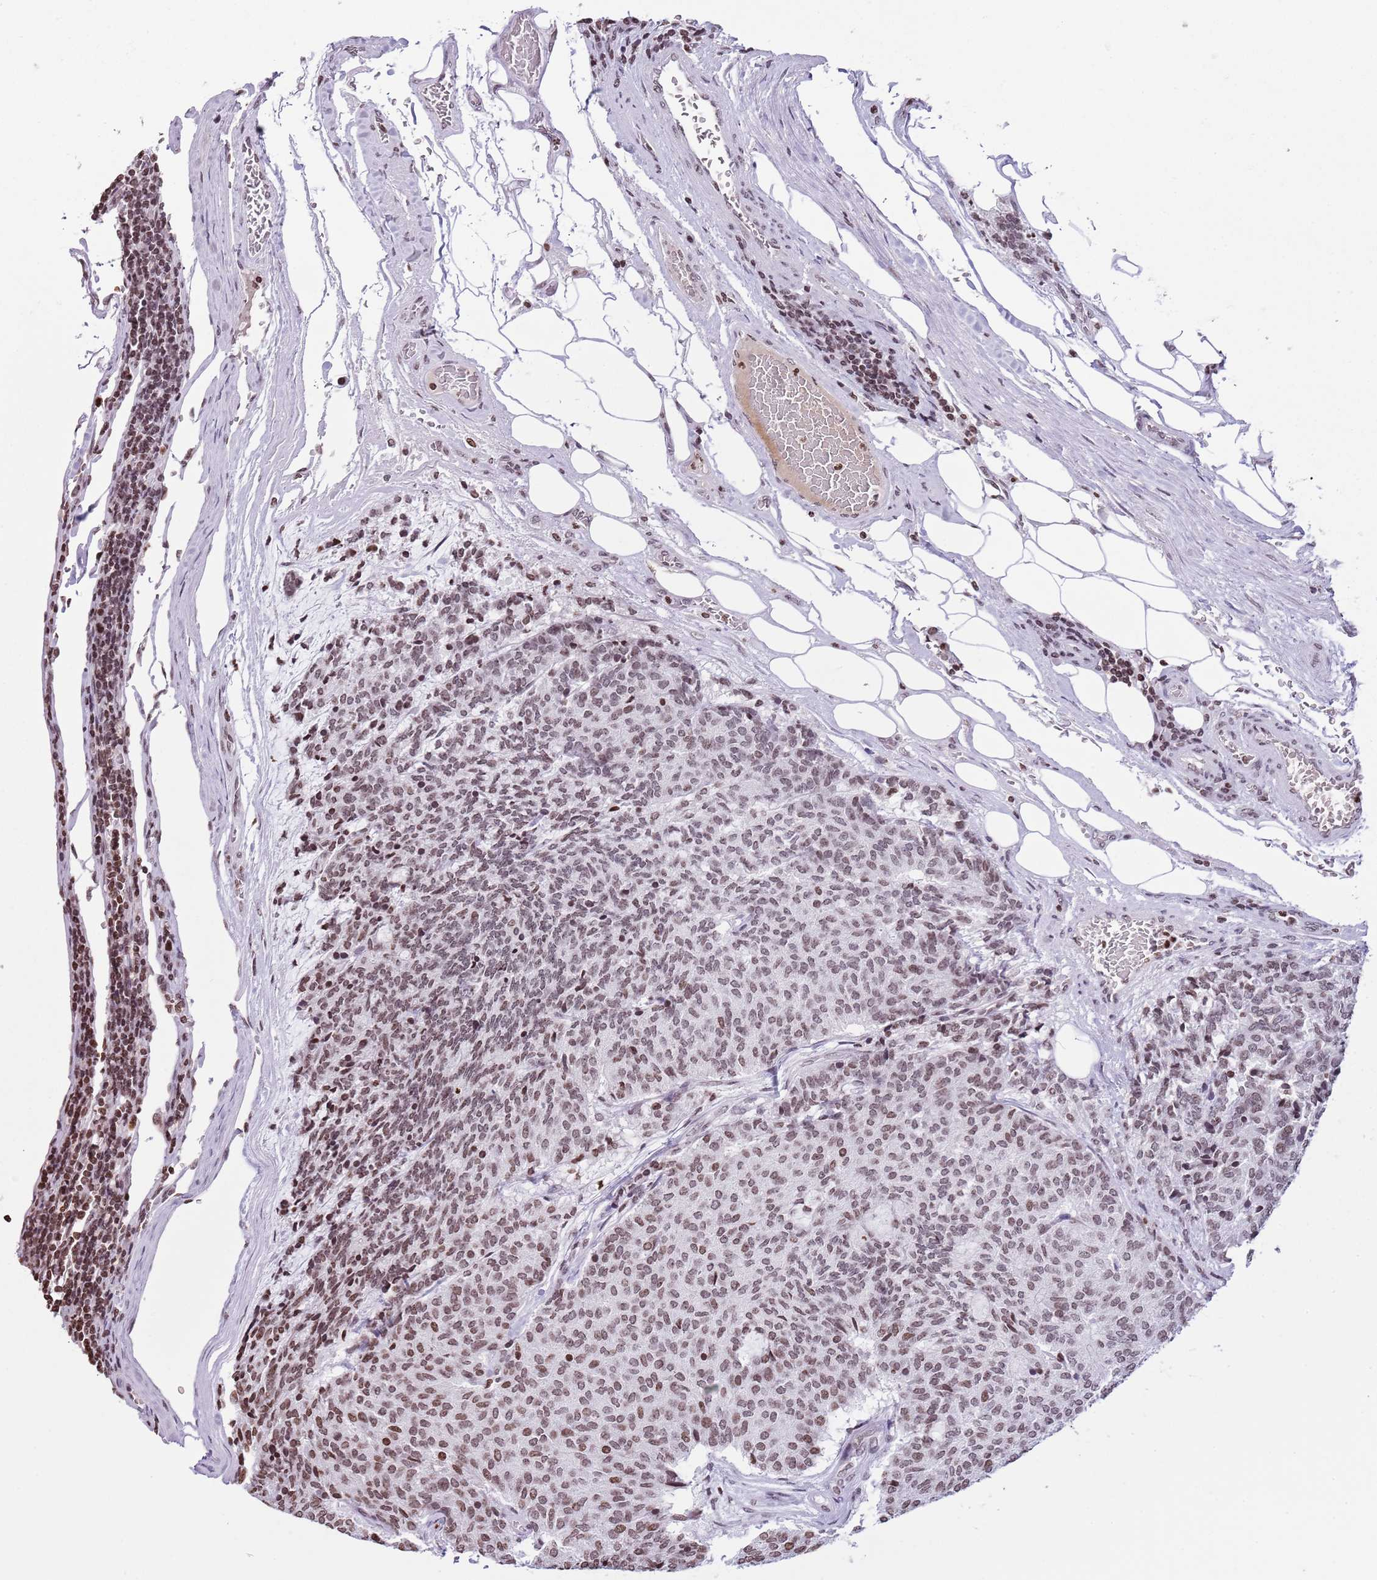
{"staining": {"intensity": "moderate", "quantity": ">75%", "location": "nuclear"}, "tissue": "carcinoid", "cell_type": "Tumor cells", "image_type": "cancer", "snomed": [{"axis": "morphology", "description": "Carcinoid, malignant, NOS"}, {"axis": "topography", "description": "Pancreas"}], "caption": "Protein expression analysis of carcinoid (malignant) reveals moderate nuclear positivity in approximately >75% of tumor cells.", "gene": "KPNA3", "patient": {"sex": "female", "age": 54}}